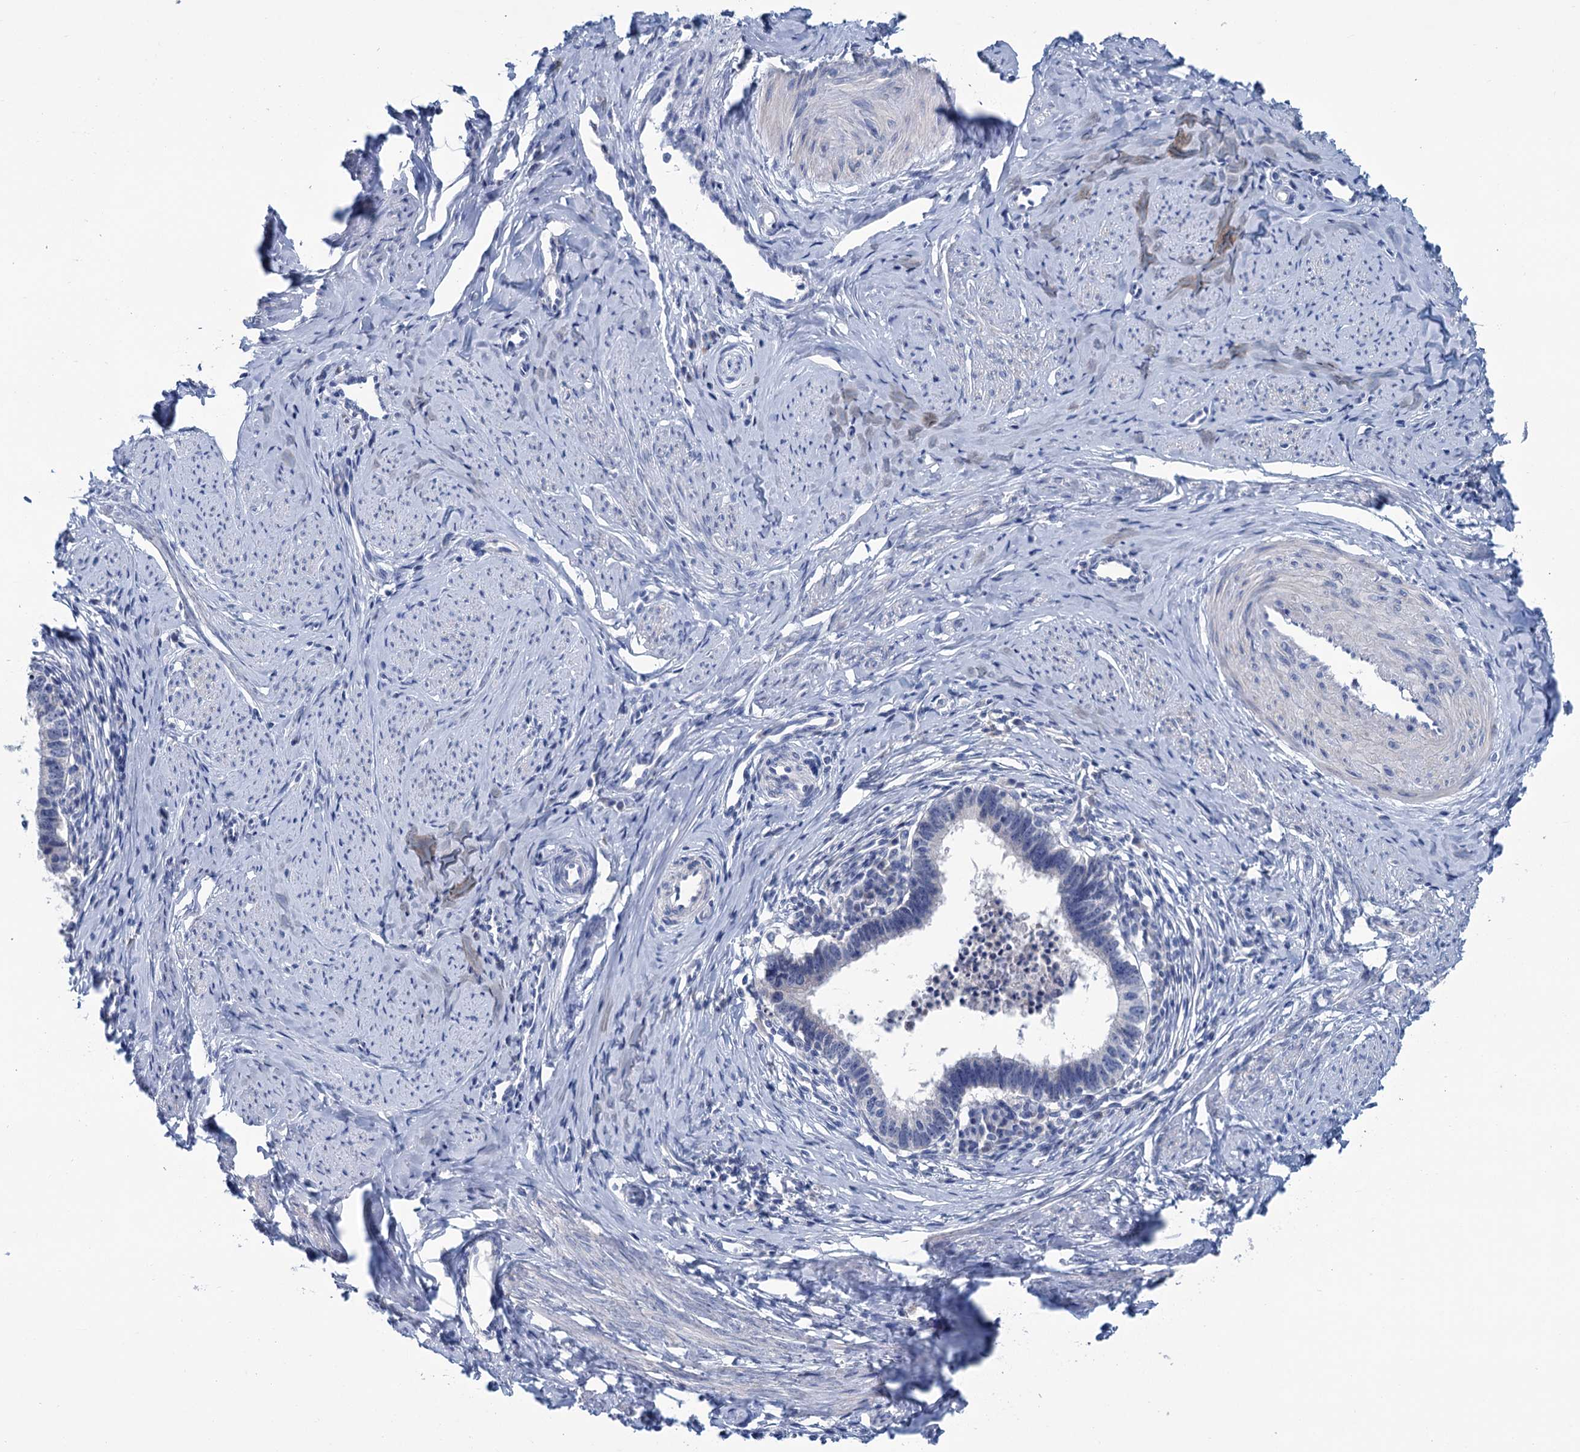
{"staining": {"intensity": "negative", "quantity": "none", "location": "none"}, "tissue": "cervical cancer", "cell_type": "Tumor cells", "image_type": "cancer", "snomed": [{"axis": "morphology", "description": "Adenocarcinoma, NOS"}, {"axis": "topography", "description": "Cervix"}], "caption": "High magnification brightfield microscopy of cervical adenocarcinoma stained with DAB (brown) and counterstained with hematoxylin (blue): tumor cells show no significant expression.", "gene": "MYOZ3", "patient": {"sex": "female", "age": 36}}